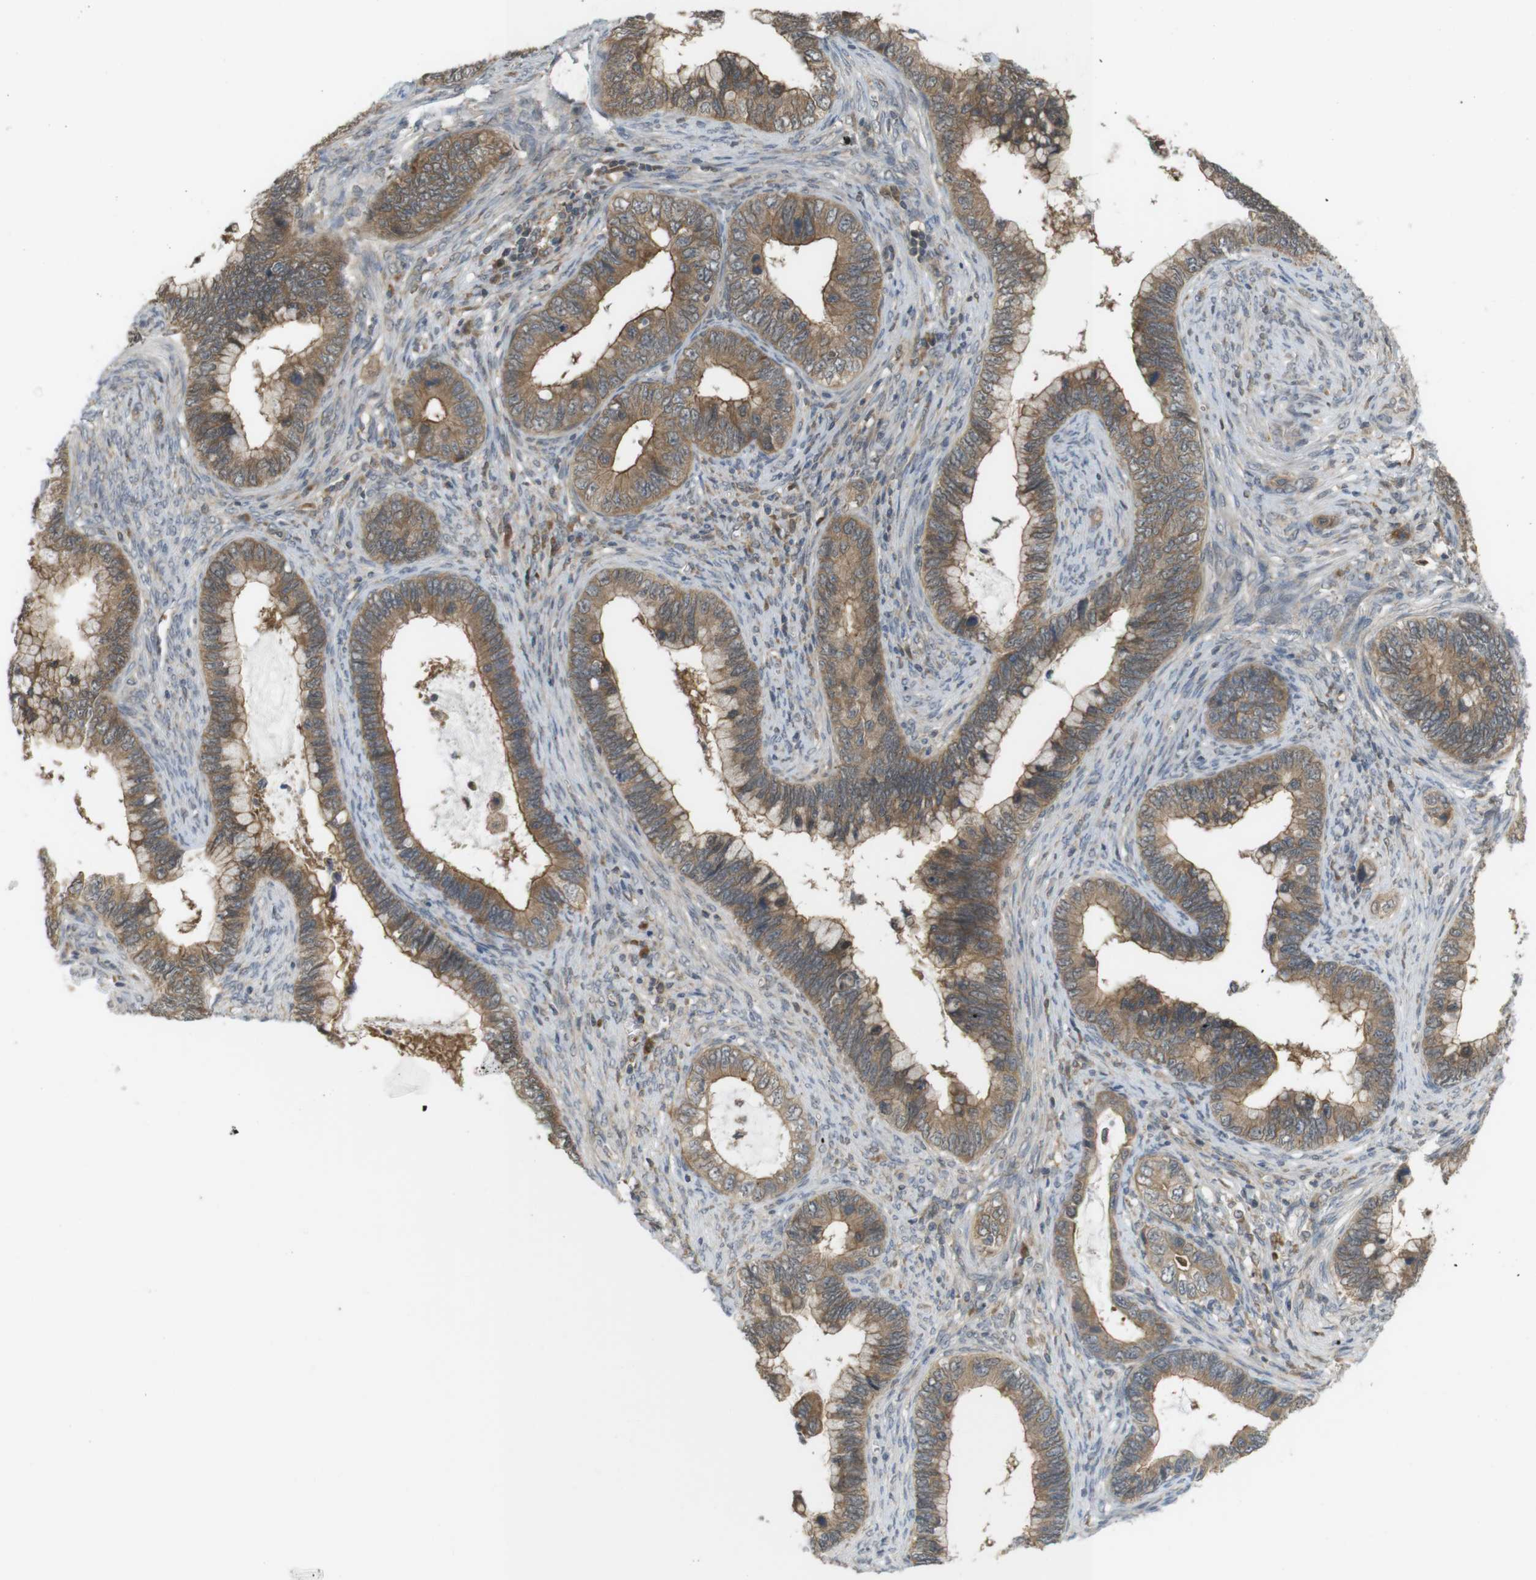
{"staining": {"intensity": "moderate", "quantity": ">75%", "location": "cytoplasmic/membranous"}, "tissue": "cervical cancer", "cell_type": "Tumor cells", "image_type": "cancer", "snomed": [{"axis": "morphology", "description": "Adenocarcinoma, NOS"}, {"axis": "topography", "description": "Cervix"}], "caption": "This photomicrograph demonstrates immunohistochemistry staining of cervical cancer, with medium moderate cytoplasmic/membranous staining in about >75% of tumor cells.", "gene": "RNF130", "patient": {"sex": "female", "age": 44}}